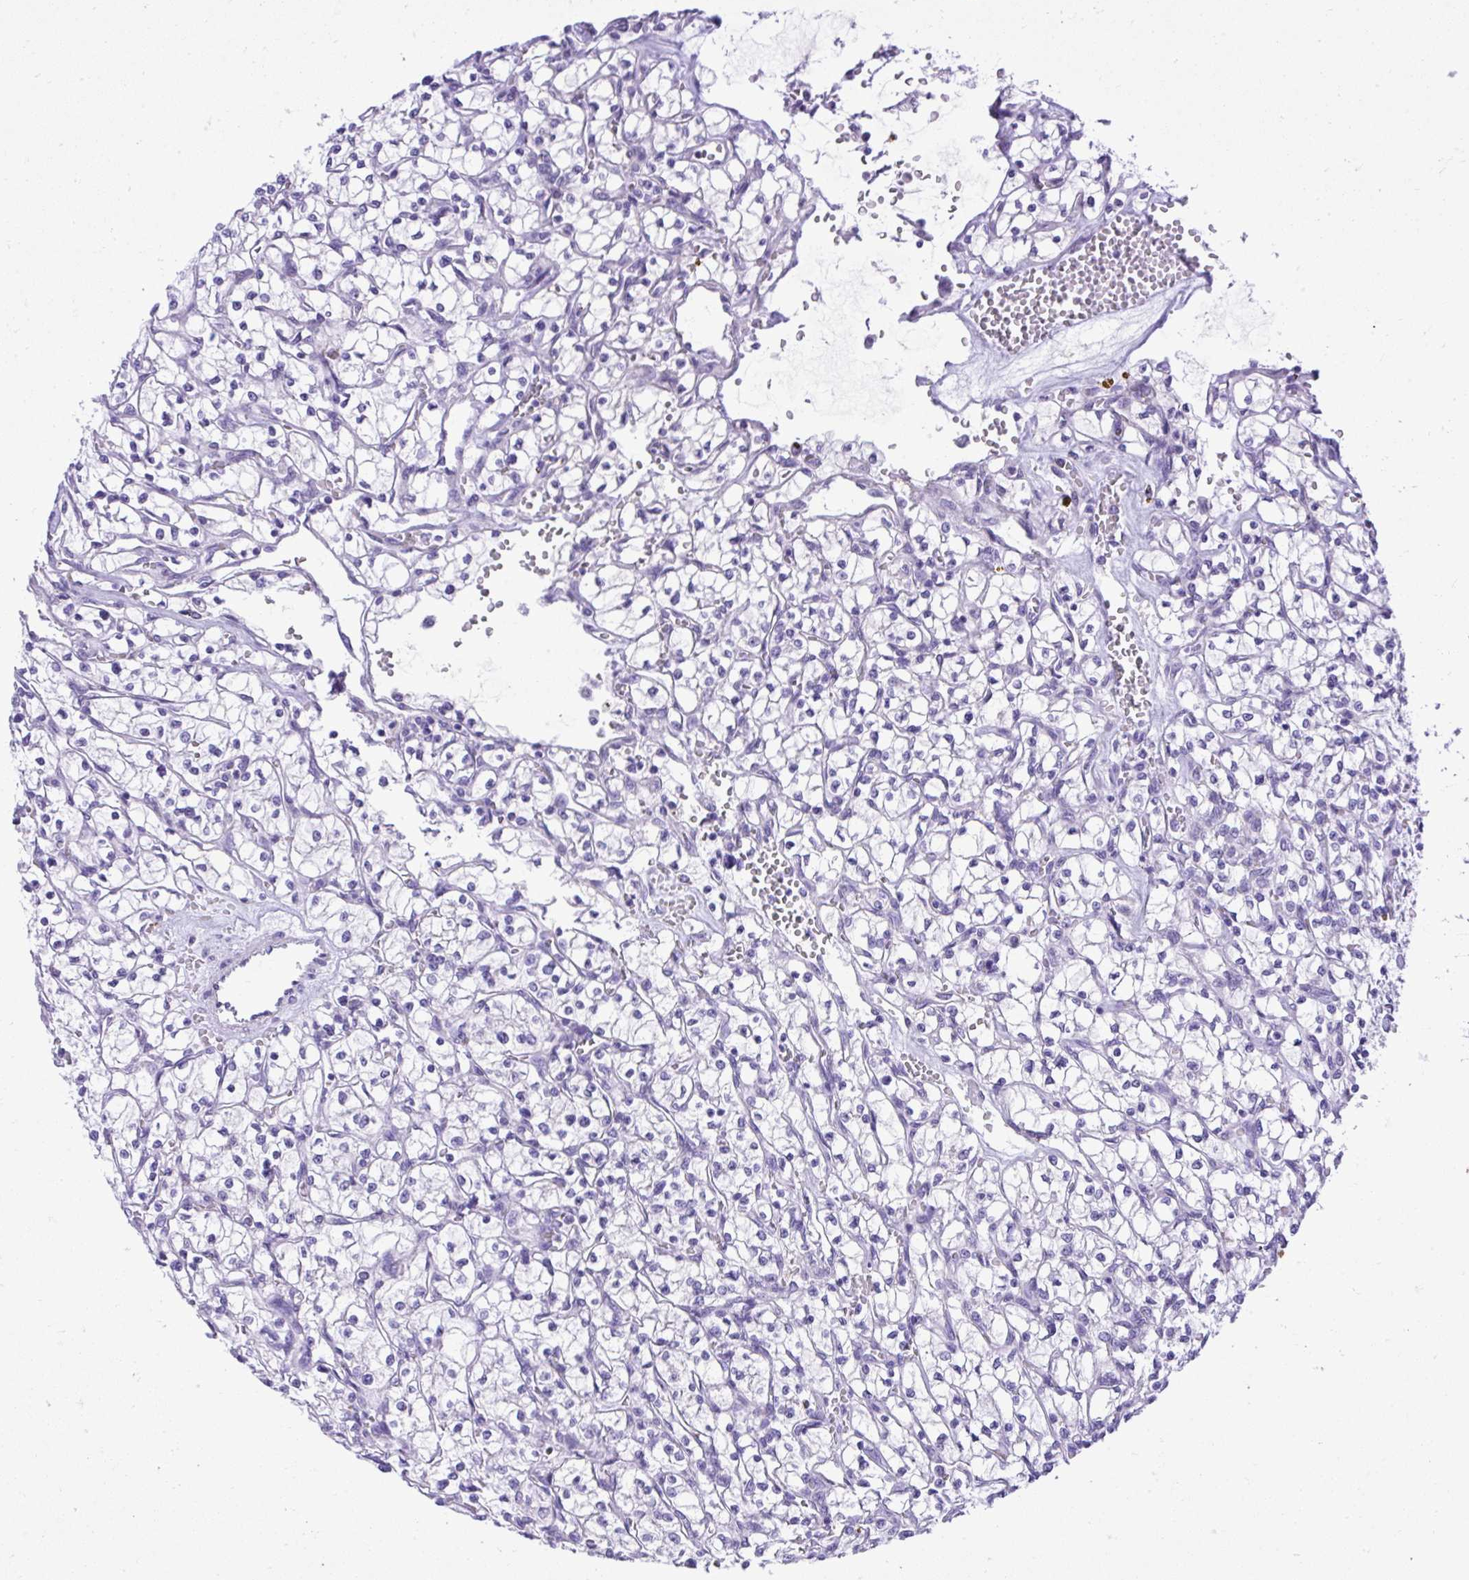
{"staining": {"intensity": "negative", "quantity": "none", "location": "none"}, "tissue": "renal cancer", "cell_type": "Tumor cells", "image_type": "cancer", "snomed": [{"axis": "morphology", "description": "Adenocarcinoma, NOS"}, {"axis": "topography", "description": "Kidney"}], "caption": "IHC of renal cancer (adenocarcinoma) demonstrates no staining in tumor cells.", "gene": "ST6GALNAC3", "patient": {"sex": "female", "age": 64}}